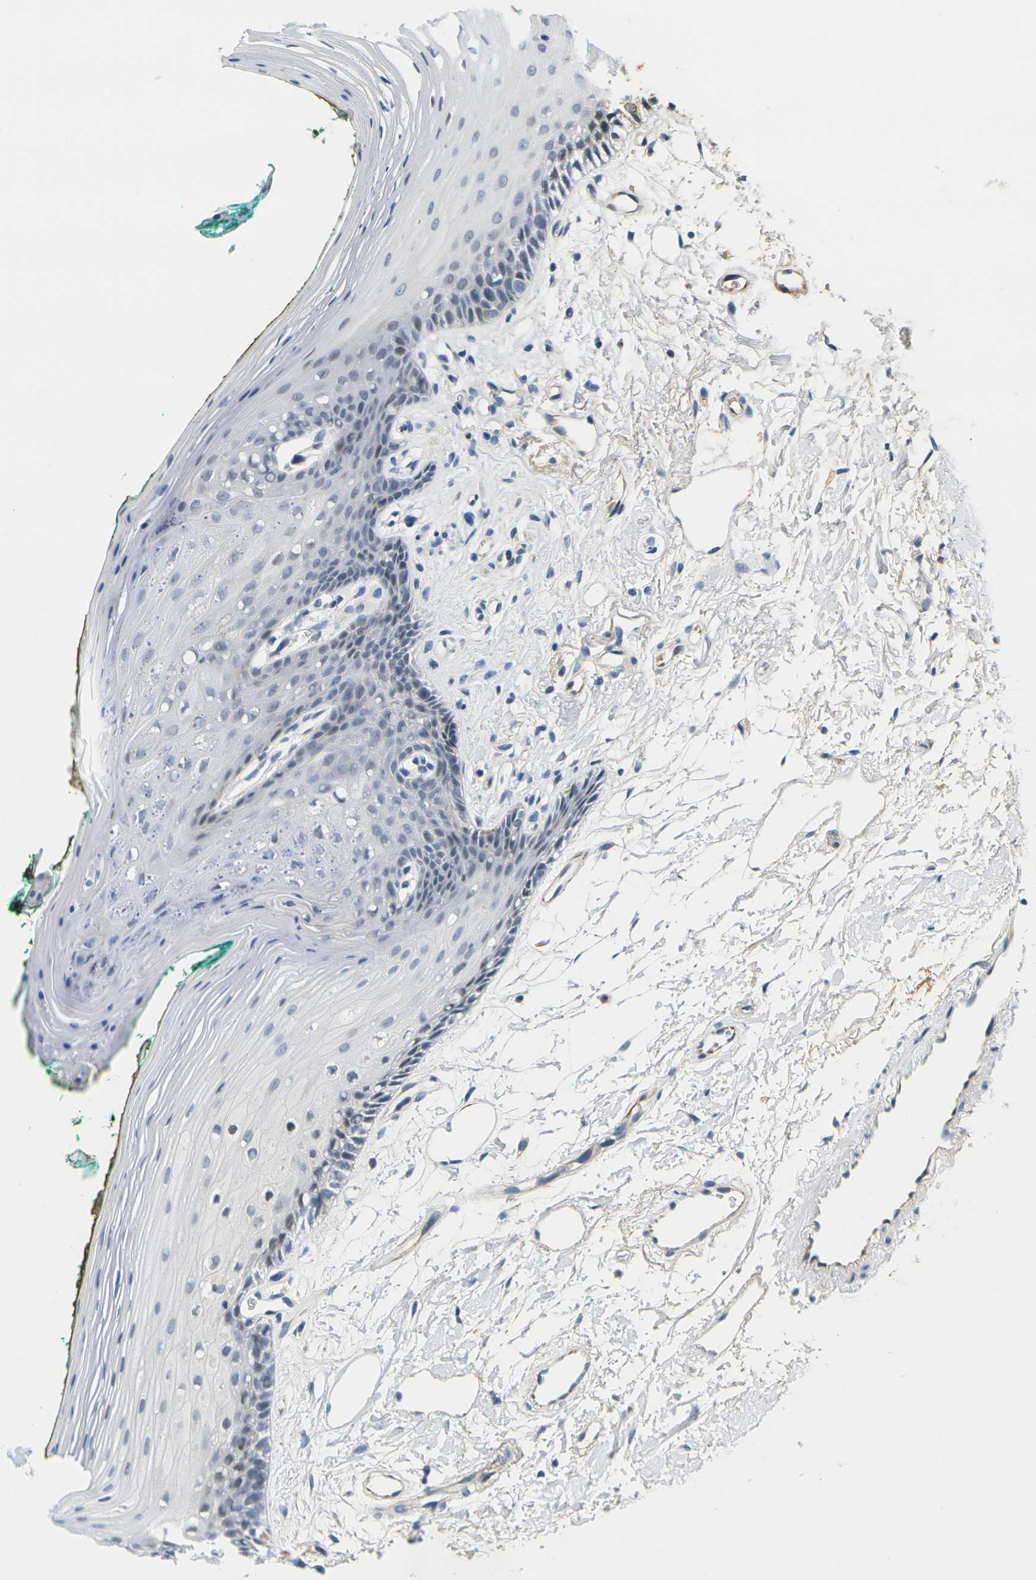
{"staining": {"intensity": "weak", "quantity": "<25%", "location": "nuclear"}, "tissue": "oral mucosa", "cell_type": "Squamous epithelial cells", "image_type": "normal", "snomed": [{"axis": "morphology", "description": "Normal tissue, NOS"}, {"axis": "topography", "description": "Skeletal muscle"}, {"axis": "topography", "description": "Oral tissue"}, {"axis": "topography", "description": "Peripheral nerve tissue"}], "caption": "High magnification brightfield microscopy of unremarkable oral mucosa stained with DAB (3,3'-diaminobenzidine) (brown) and counterstained with hematoxylin (blue): squamous epithelial cells show no significant staining. Nuclei are stained in blue.", "gene": "OTOF", "patient": {"sex": "female", "age": 84}}